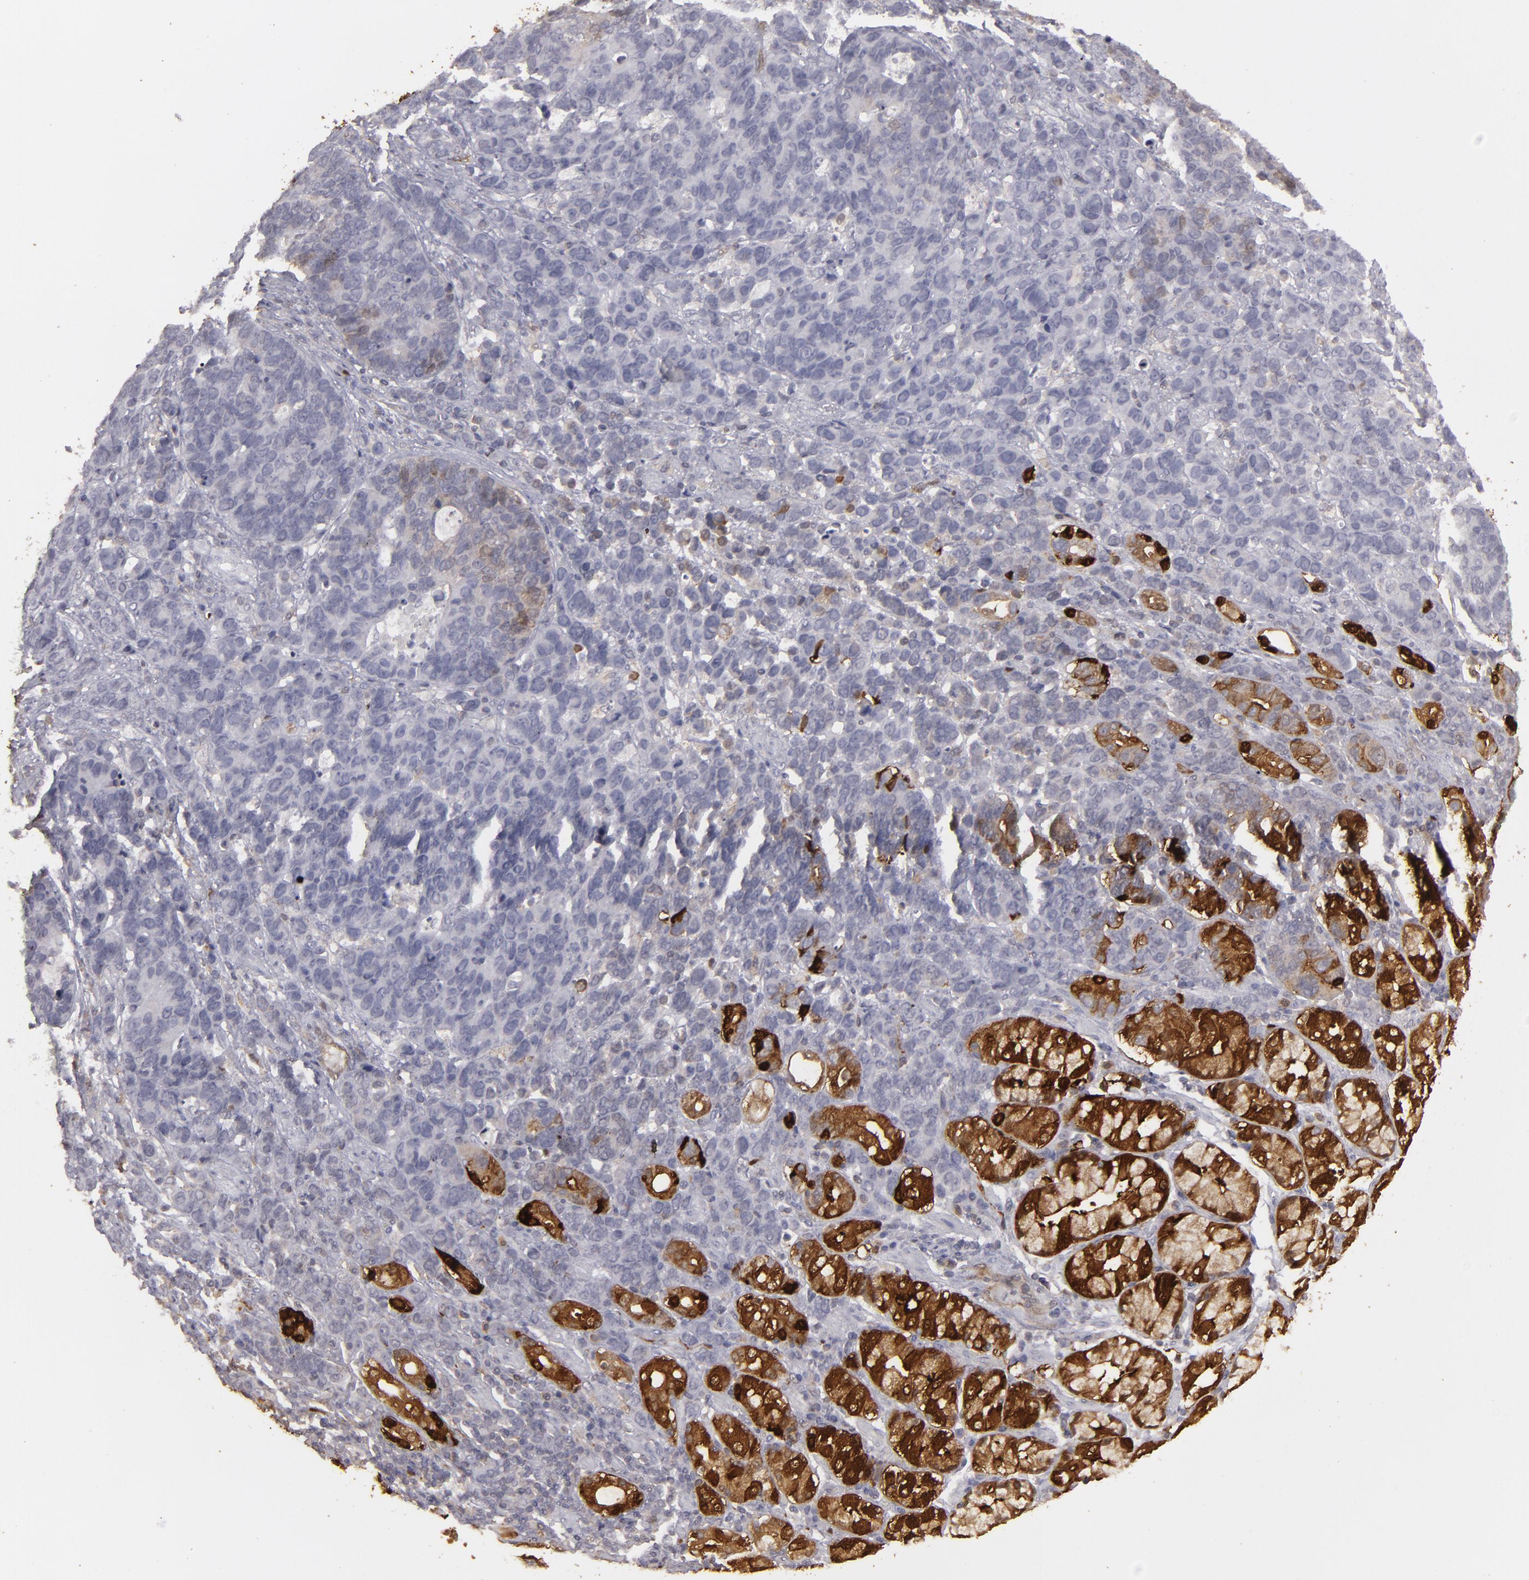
{"staining": {"intensity": "negative", "quantity": "none", "location": "none"}, "tissue": "stomach cancer", "cell_type": "Tumor cells", "image_type": "cancer", "snomed": [{"axis": "morphology", "description": "Adenocarcinoma, NOS"}, {"axis": "topography", "description": "Stomach, upper"}], "caption": "Immunohistochemistry micrograph of stomach cancer stained for a protein (brown), which exhibits no expression in tumor cells.", "gene": "SEMA3G", "patient": {"sex": "male", "age": 71}}